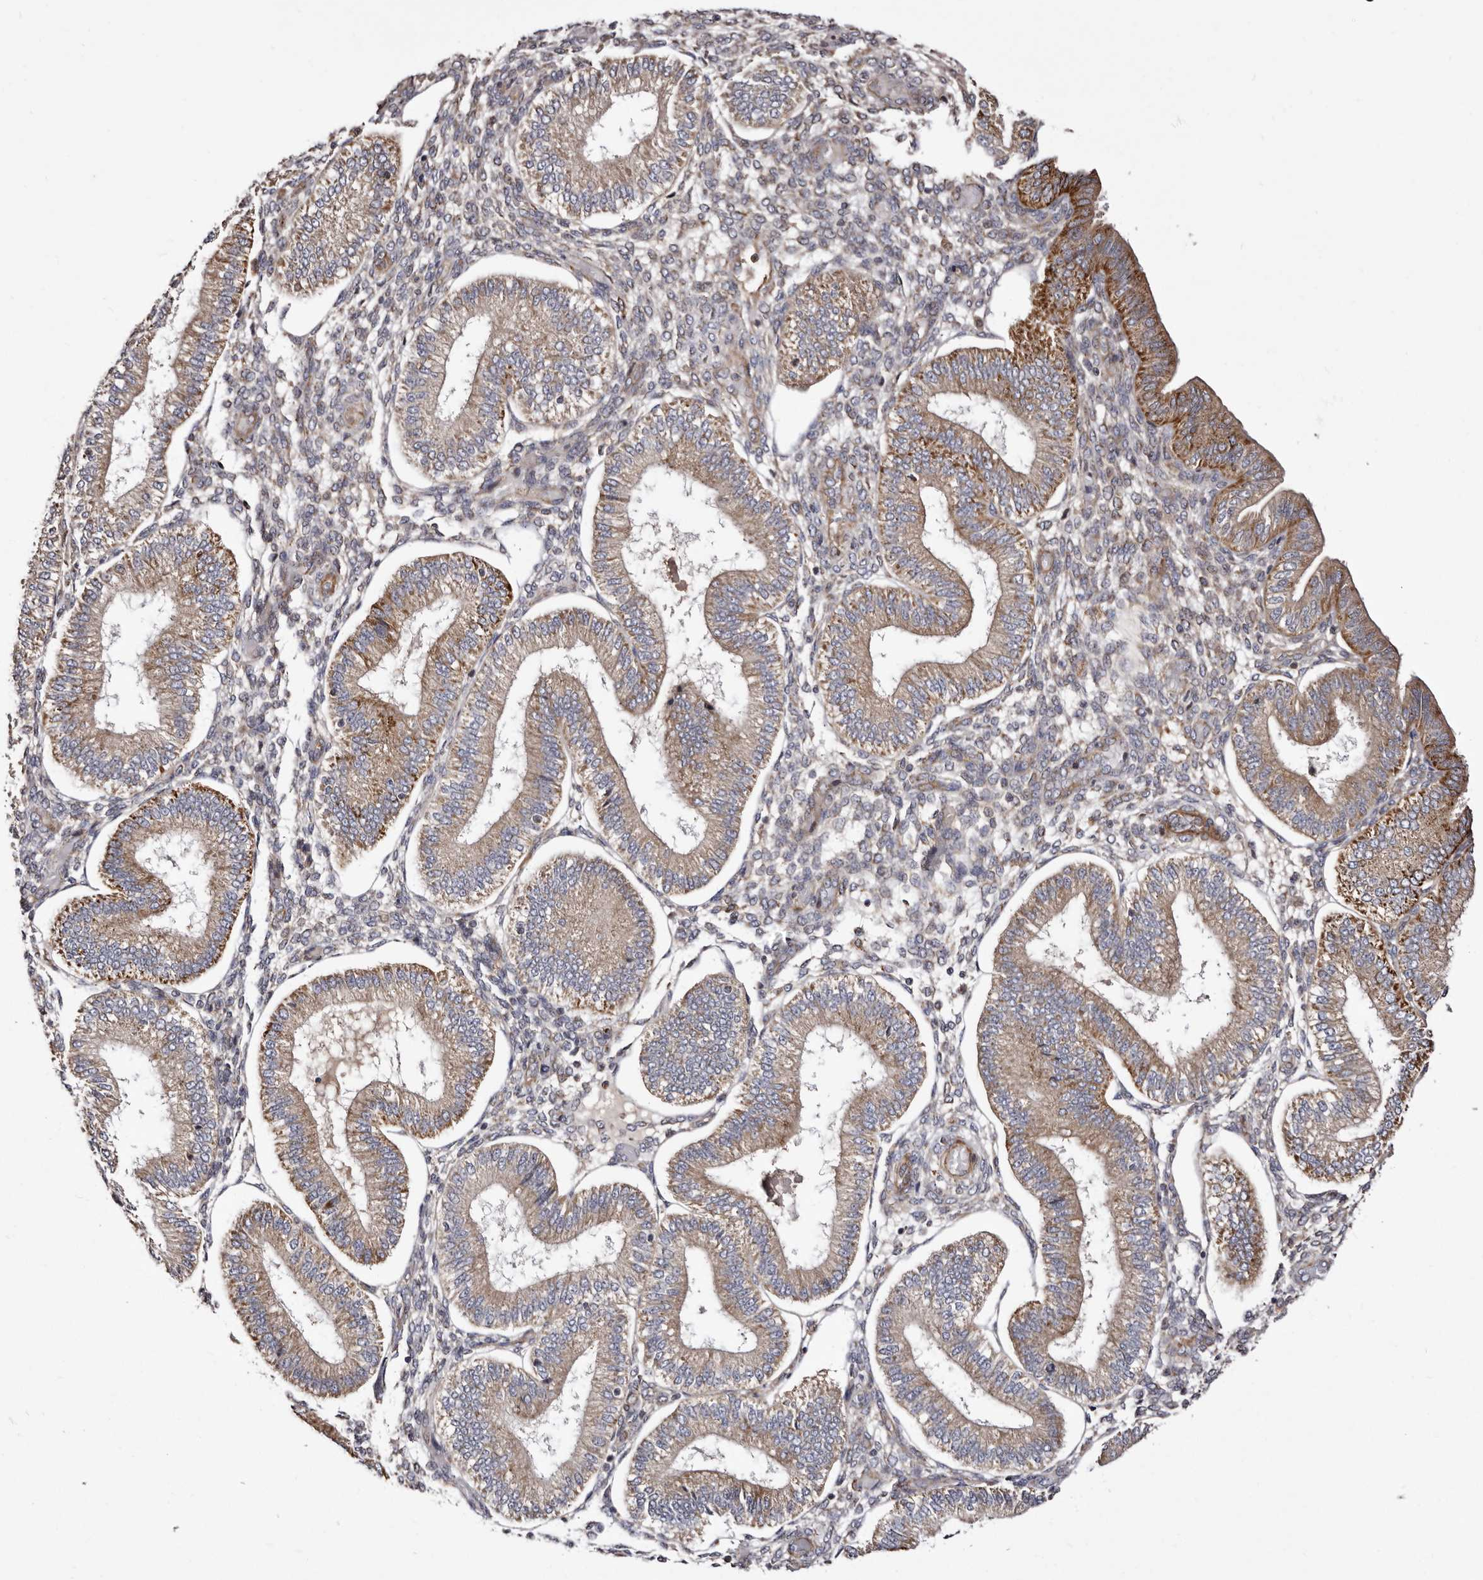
{"staining": {"intensity": "weak", "quantity": "<25%", "location": "cytoplasmic/membranous"}, "tissue": "endometrium", "cell_type": "Cells in endometrial stroma", "image_type": "normal", "snomed": [{"axis": "morphology", "description": "Normal tissue, NOS"}, {"axis": "topography", "description": "Endometrium"}], "caption": "DAB immunohistochemical staining of benign endometrium shows no significant staining in cells in endometrial stroma. (DAB immunohistochemistry (IHC) with hematoxylin counter stain).", "gene": "LUZP1", "patient": {"sex": "female", "age": 39}}